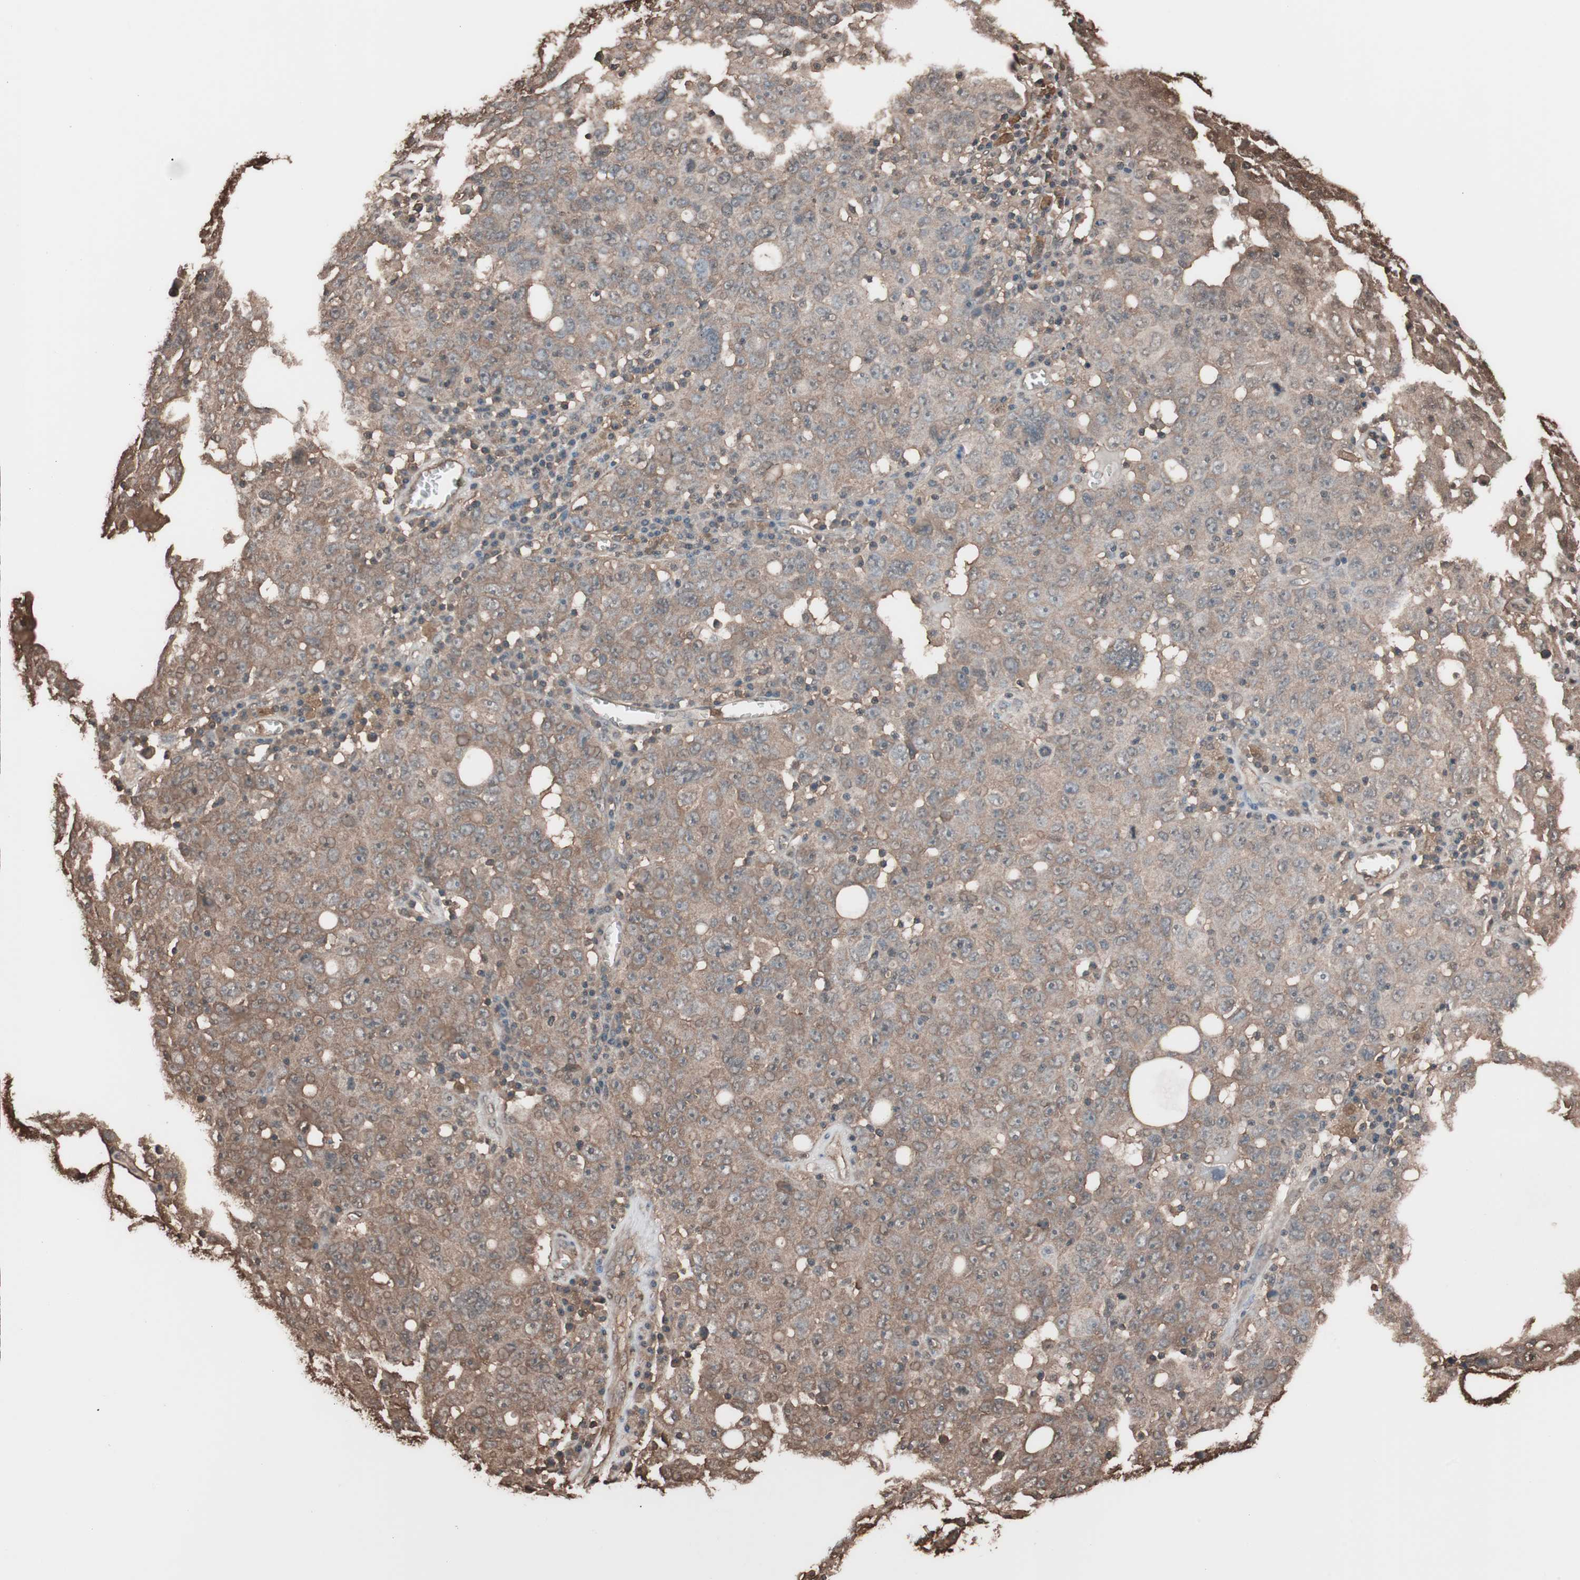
{"staining": {"intensity": "weak", "quantity": ">75%", "location": "cytoplasmic/membranous"}, "tissue": "ovarian cancer", "cell_type": "Tumor cells", "image_type": "cancer", "snomed": [{"axis": "morphology", "description": "Carcinoma, endometroid"}, {"axis": "topography", "description": "Ovary"}], "caption": "The histopathology image reveals a brown stain indicating the presence of a protein in the cytoplasmic/membranous of tumor cells in ovarian cancer.", "gene": "CALM2", "patient": {"sex": "female", "age": 62}}